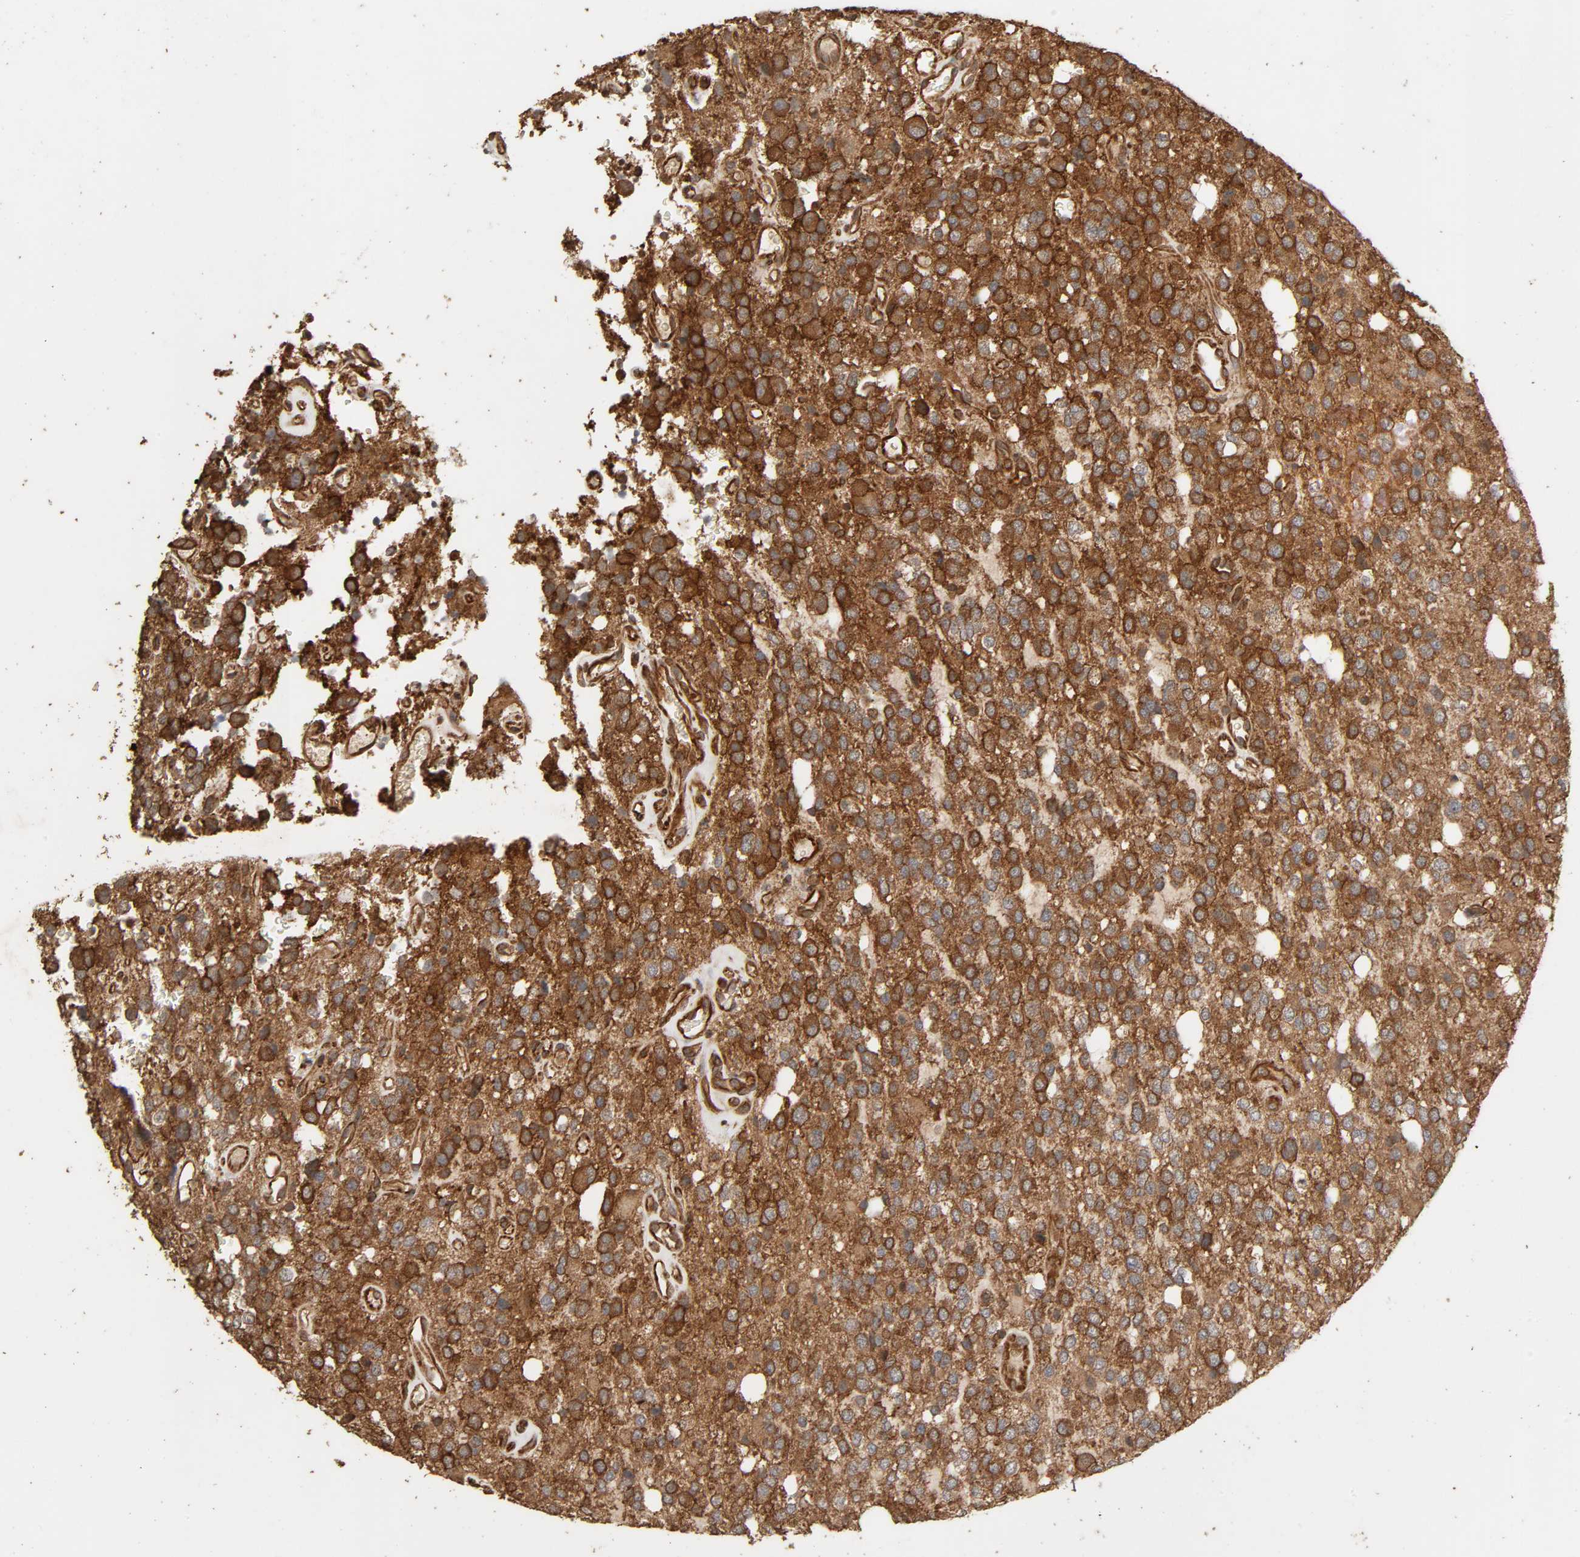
{"staining": {"intensity": "strong", "quantity": "25%-75%", "location": "cytoplasmic/membranous"}, "tissue": "glioma", "cell_type": "Tumor cells", "image_type": "cancer", "snomed": [{"axis": "morphology", "description": "Glioma, malignant, High grade"}, {"axis": "topography", "description": "Brain"}], "caption": "Approximately 25%-75% of tumor cells in human malignant glioma (high-grade) show strong cytoplasmic/membranous protein staining as visualized by brown immunohistochemical staining.", "gene": "RPS6KA6", "patient": {"sex": "male", "age": 47}}